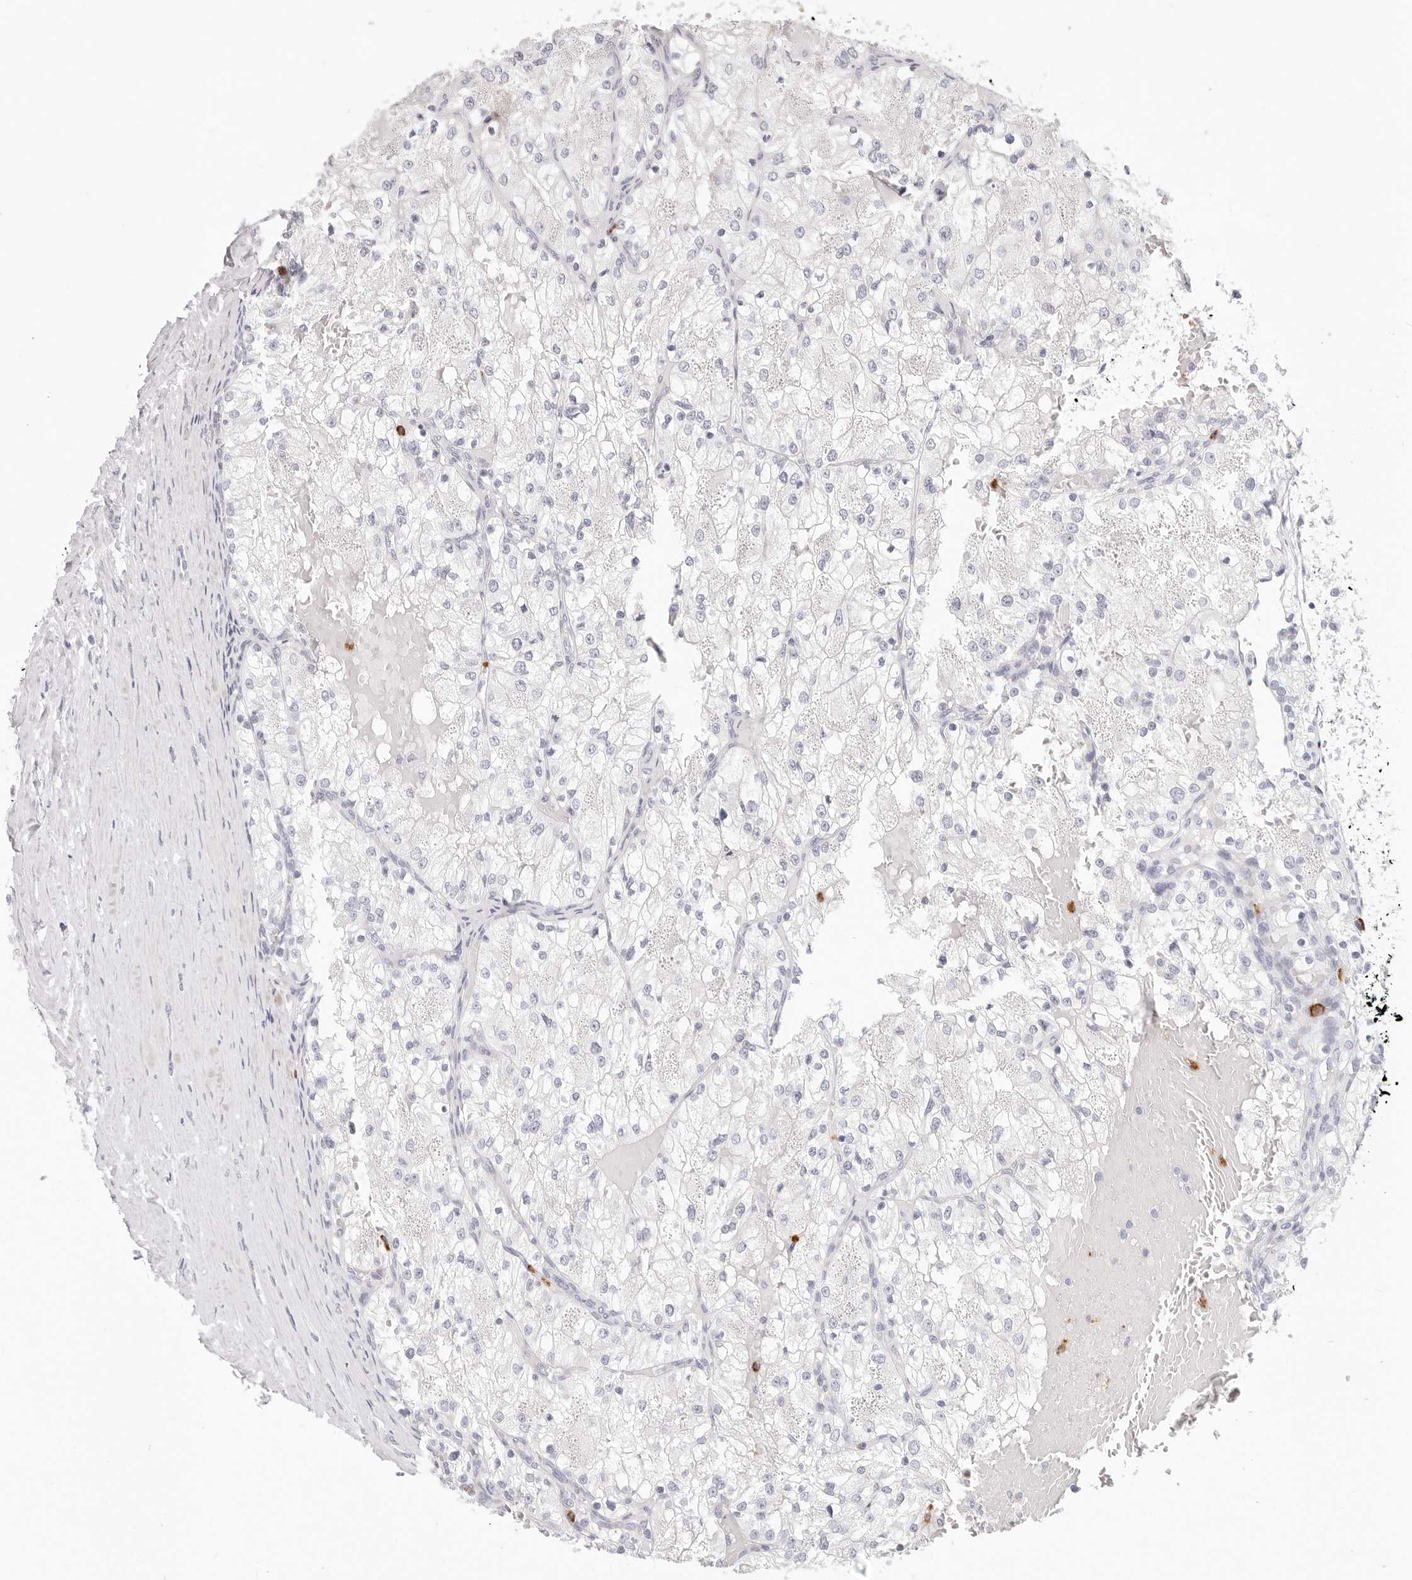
{"staining": {"intensity": "negative", "quantity": "none", "location": "none"}, "tissue": "renal cancer", "cell_type": "Tumor cells", "image_type": "cancer", "snomed": [{"axis": "morphology", "description": "Normal tissue, NOS"}, {"axis": "morphology", "description": "Adenocarcinoma, NOS"}, {"axis": "topography", "description": "Kidney"}], "caption": "Histopathology image shows no protein staining in tumor cells of renal adenocarcinoma tissue.", "gene": "CAMP", "patient": {"sex": "male", "age": 68}}